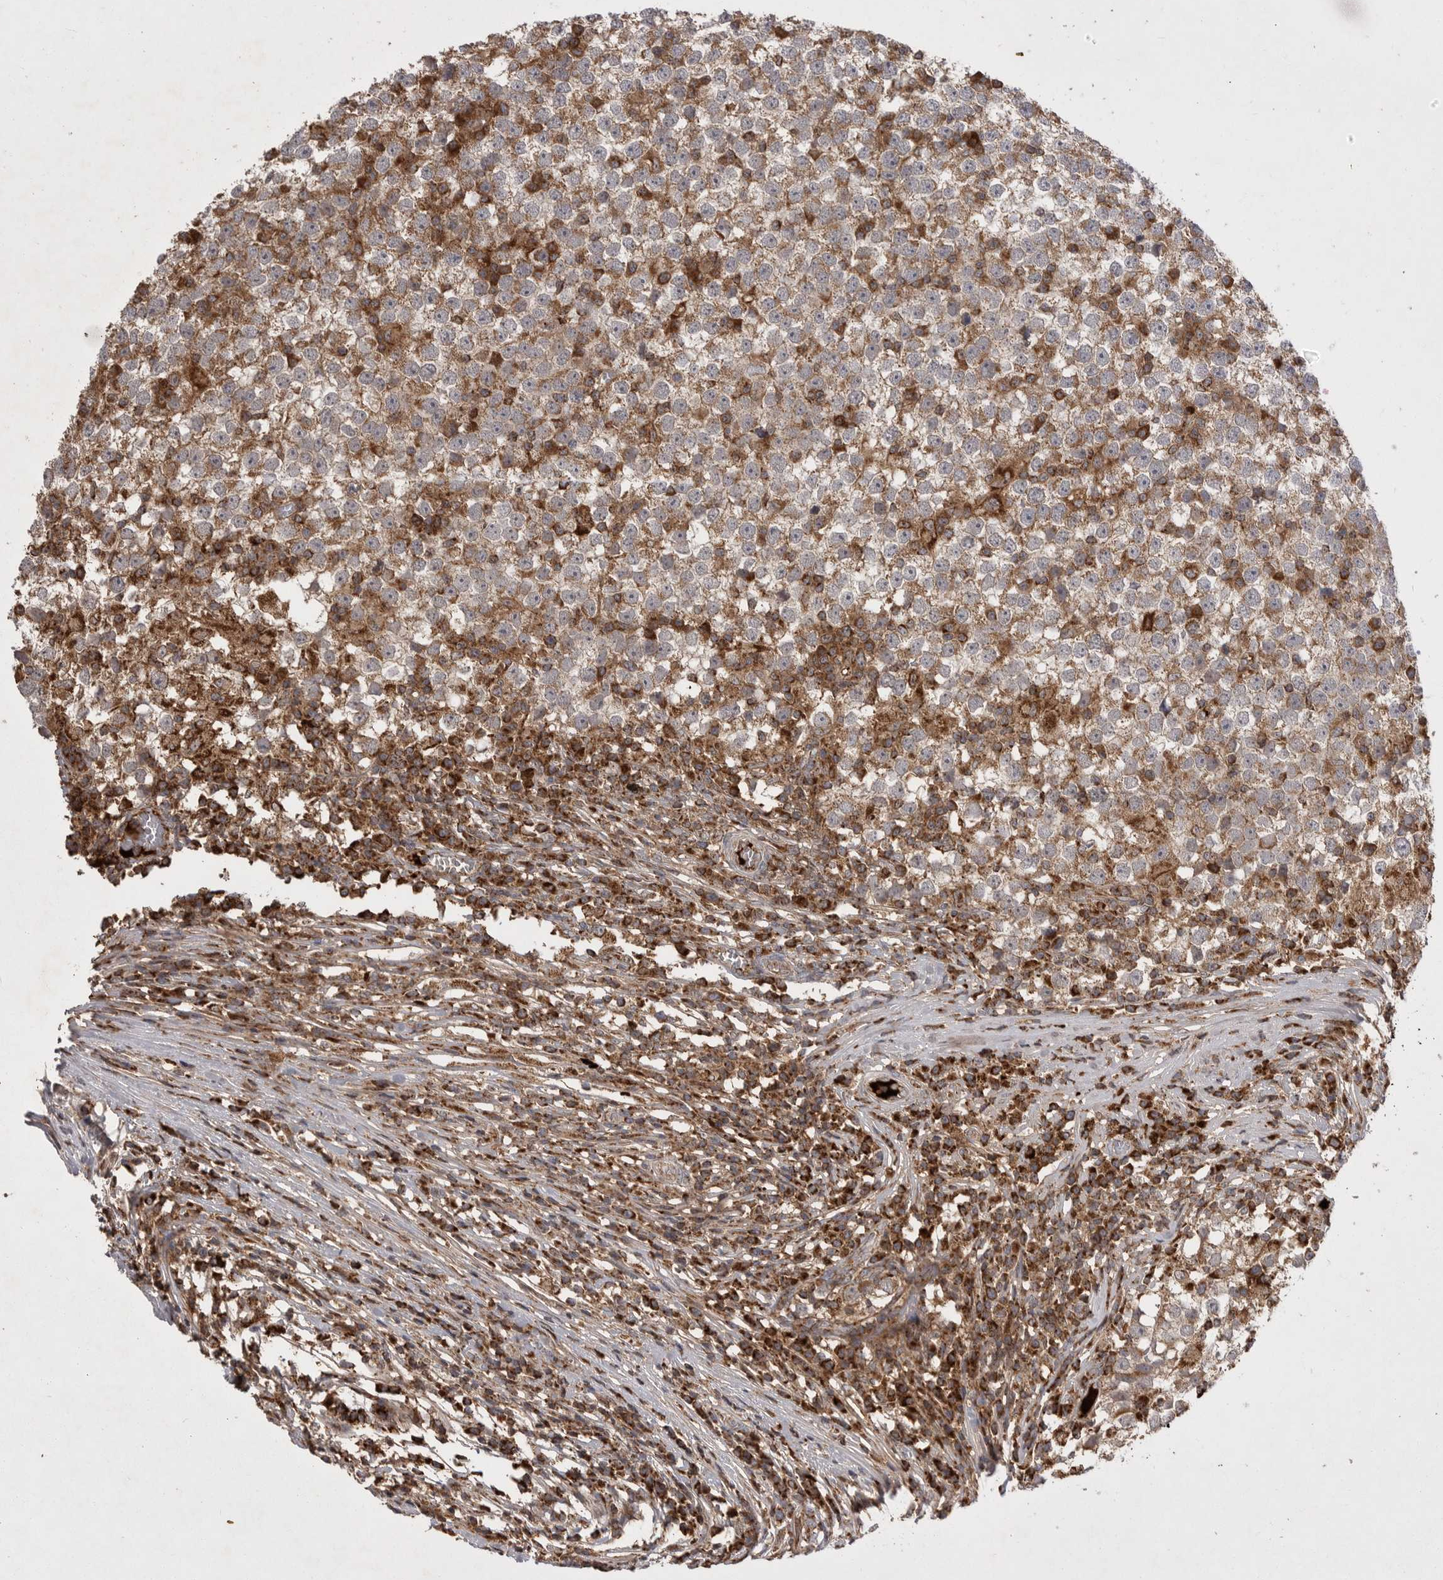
{"staining": {"intensity": "moderate", "quantity": ">75%", "location": "cytoplasmic/membranous"}, "tissue": "testis cancer", "cell_type": "Tumor cells", "image_type": "cancer", "snomed": [{"axis": "morphology", "description": "Seminoma, NOS"}, {"axis": "topography", "description": "Testis"}], "caption": "A brown stain labels moderate cytoplasmic/membranous staining of a protein in human testis cancer tumor cells.", "gene": "KYAT3", "patient": {"sex": "male", "age": 65}}